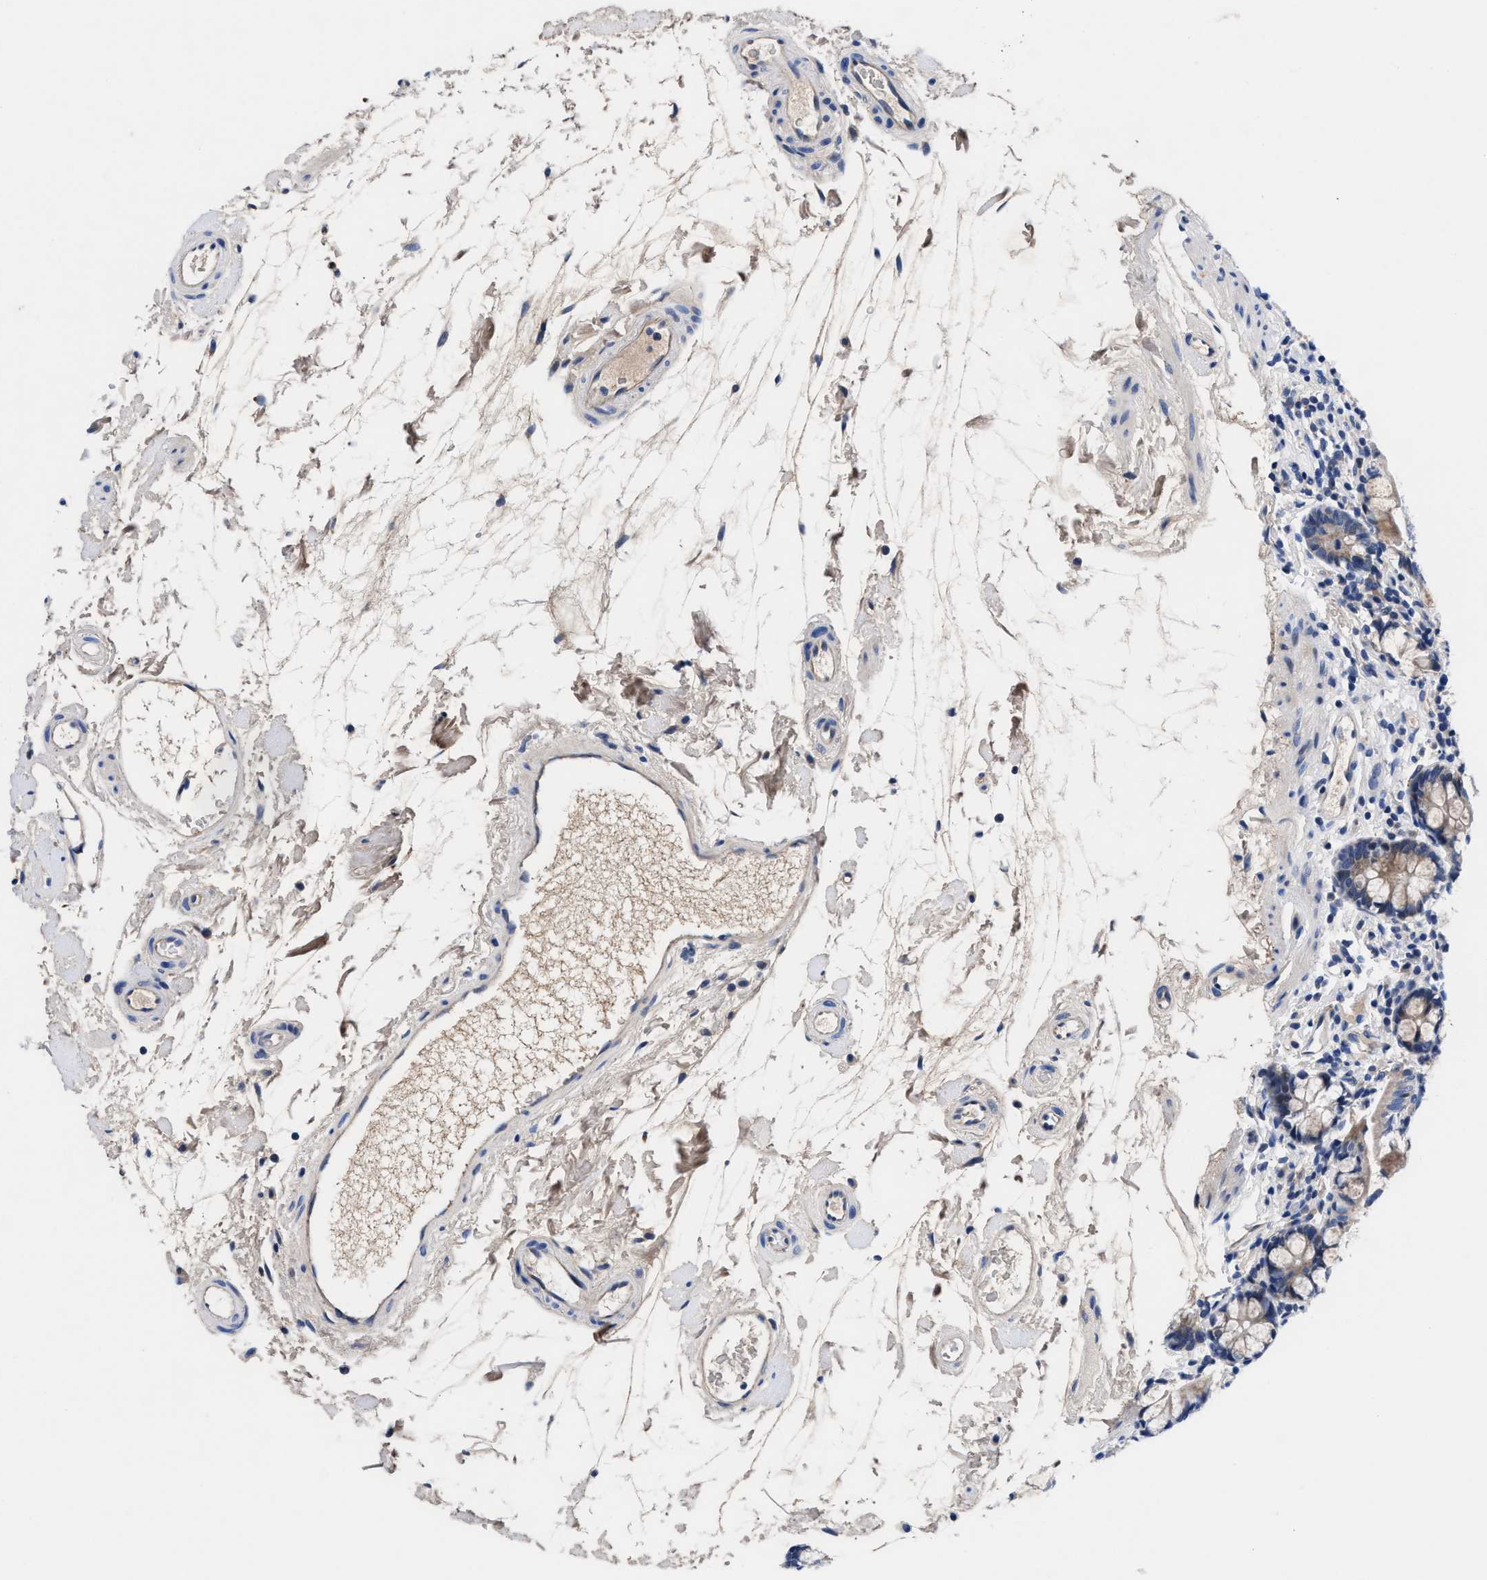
{"staining": {"intensity": "weak", "quantity": "25%-75%", "location": "cytoplasmic/membranous"}, "tissue": "small intestine", "cell_type": "Glandular cells", "image_type": "normal", "snomed": [{"axis": "morphology", "description": "Normal tissue, NOS"}, {"axis": "topography", "description": "Small intestine"}], "caption": "The micrograph exhibits a brown stain indicating the presence of a protein in the cytoplasmic/membranous of glandular cells in small intestine.", "gene": "DHRS13", "patient": {"sex": "female", "age": 84}}